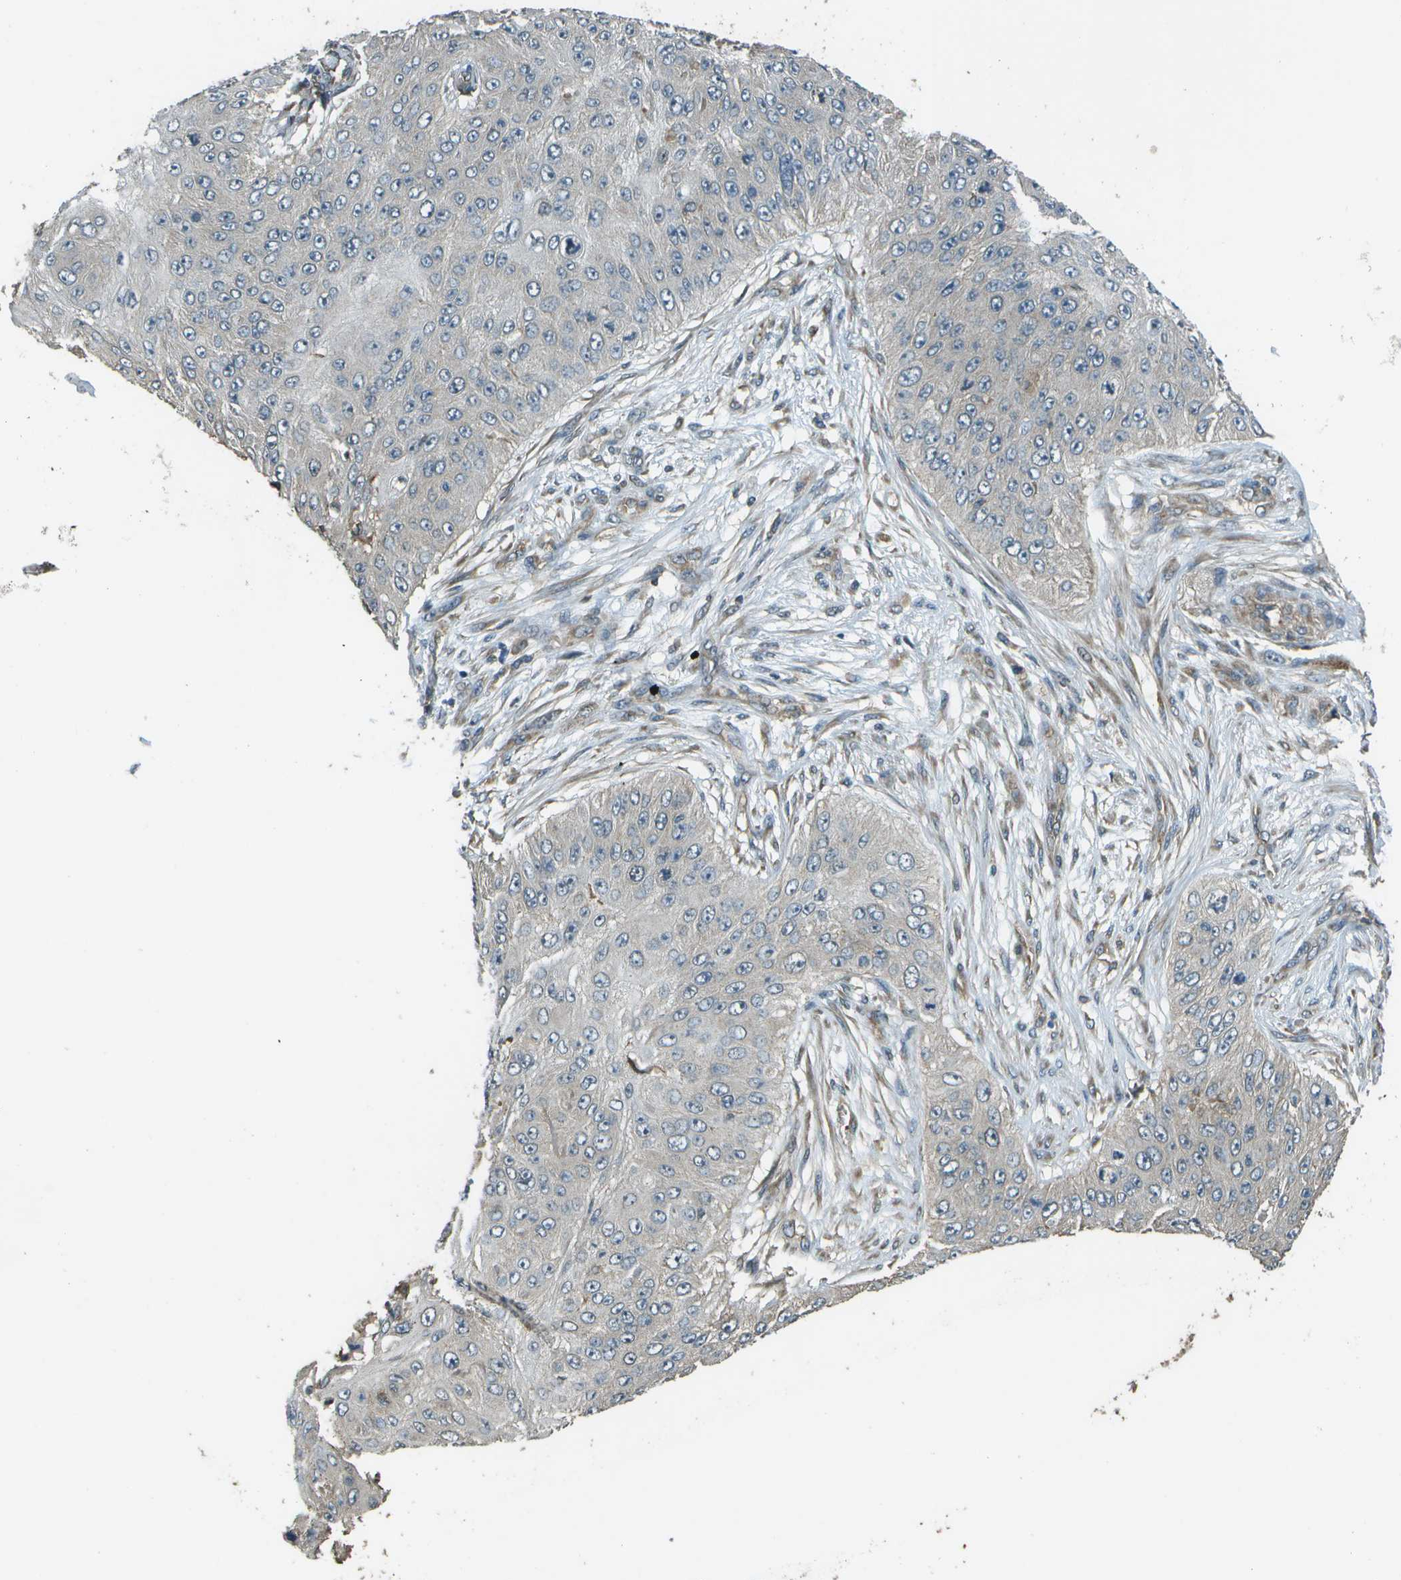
{"staining": {"intensity": "negative", "quantity": "none", "location": "none"}, "tissue": "skin cancer", "cell_type": "Tumor cells", "image_type": "cancer", "snomed": [{"axis": "morphology", "description": "Squamous cell carcinoma, NOS"}, {"axis": "topography", "description": "Skin"}], "caption": "Tumor cells show no significant expression in squamous cell carcinoma (skin).", "gene": "PLPBP", "patient": {"sex": "female", "age": 80}}